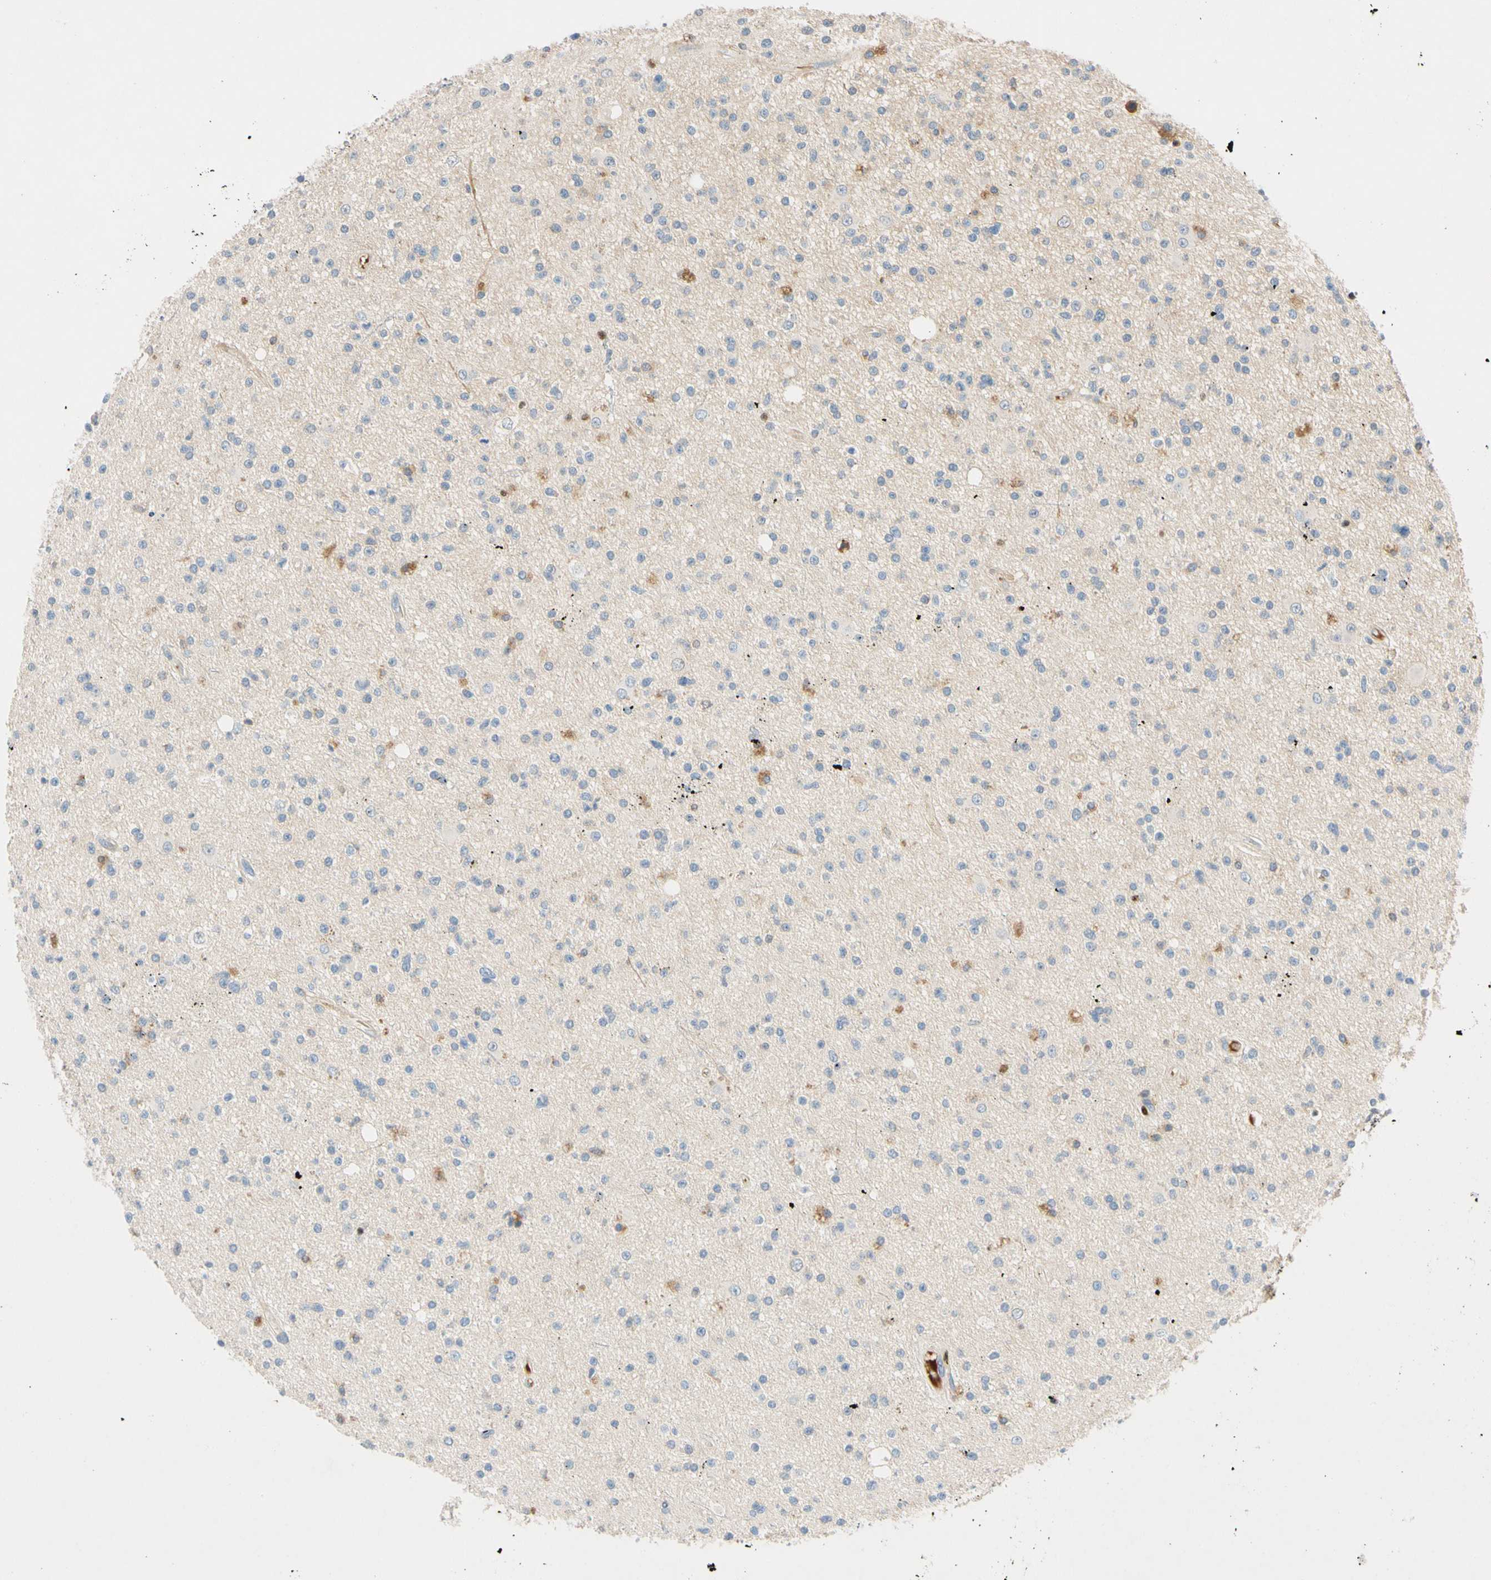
{"staining": {"intensity": "negative", "quantity": "none", "location": "none"}, "tissue": "glioma", "cell_type": "Tumor cells", "image_type": "cancer", "snomed": [{"axis": "morphology", "description": "Glioma, malignant, High grade"}, {"axis": "topography", "description": "Brain"}], "caption": "High power microscopy photomicrograph of an IHC photomicrograph of malignant glioma (high-grade), revealing no significant staining in tumor cells. (Stains: DAB immunohistochemistry (IHC) with hematoxylin counter stain, Microscopy: brightfield microscopy at high magnification).", "gene": "SP140", "patient": {"sex": "male", "age": 33}}